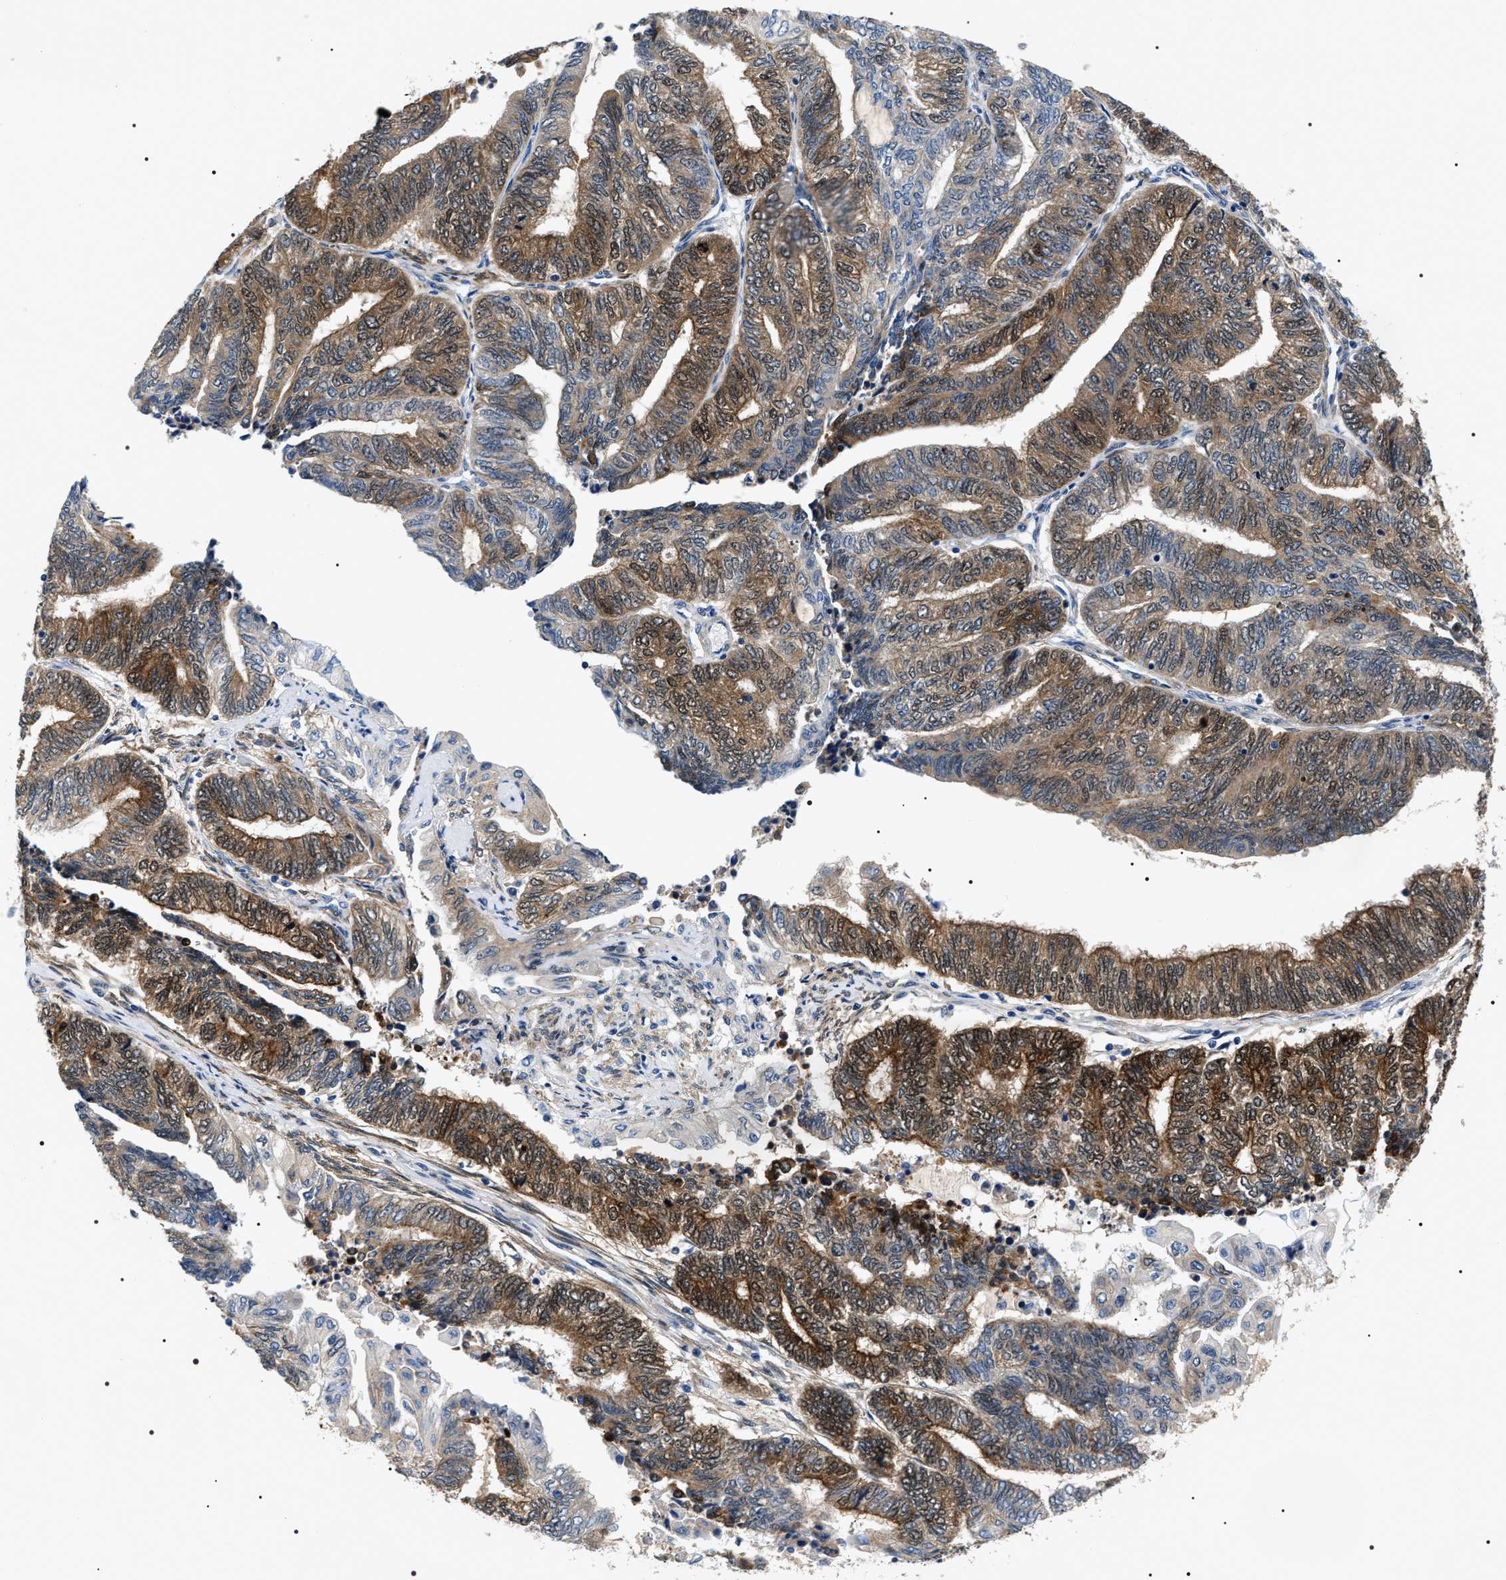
{"staining": {"intensity": "moderate", "quantity": ">75%", "location": "cytoplasmic/membranous"}, "tissue": "endometrial cancer", "cell_type": "Tumor cells", "image_type": "cancer", "snomed": [{"axis": "morphology", "description": "Adenocarcinoma, NOS"}, {"axis": "topography", "description": "Uterus"}, {"axis": "topography", "description": "Endometrium"}], "caption": "Immunohistochemical staining of human endometrial adenocarcinoma reveals medium levels of moderate cytoplasmic/membranous protein positivity in approximately >75% of tumor cells. The protein is shown in brown color, while the nuclei are stained blue.", "gene": "BAG2", "patient": {"sex": "female", "age": 70}}